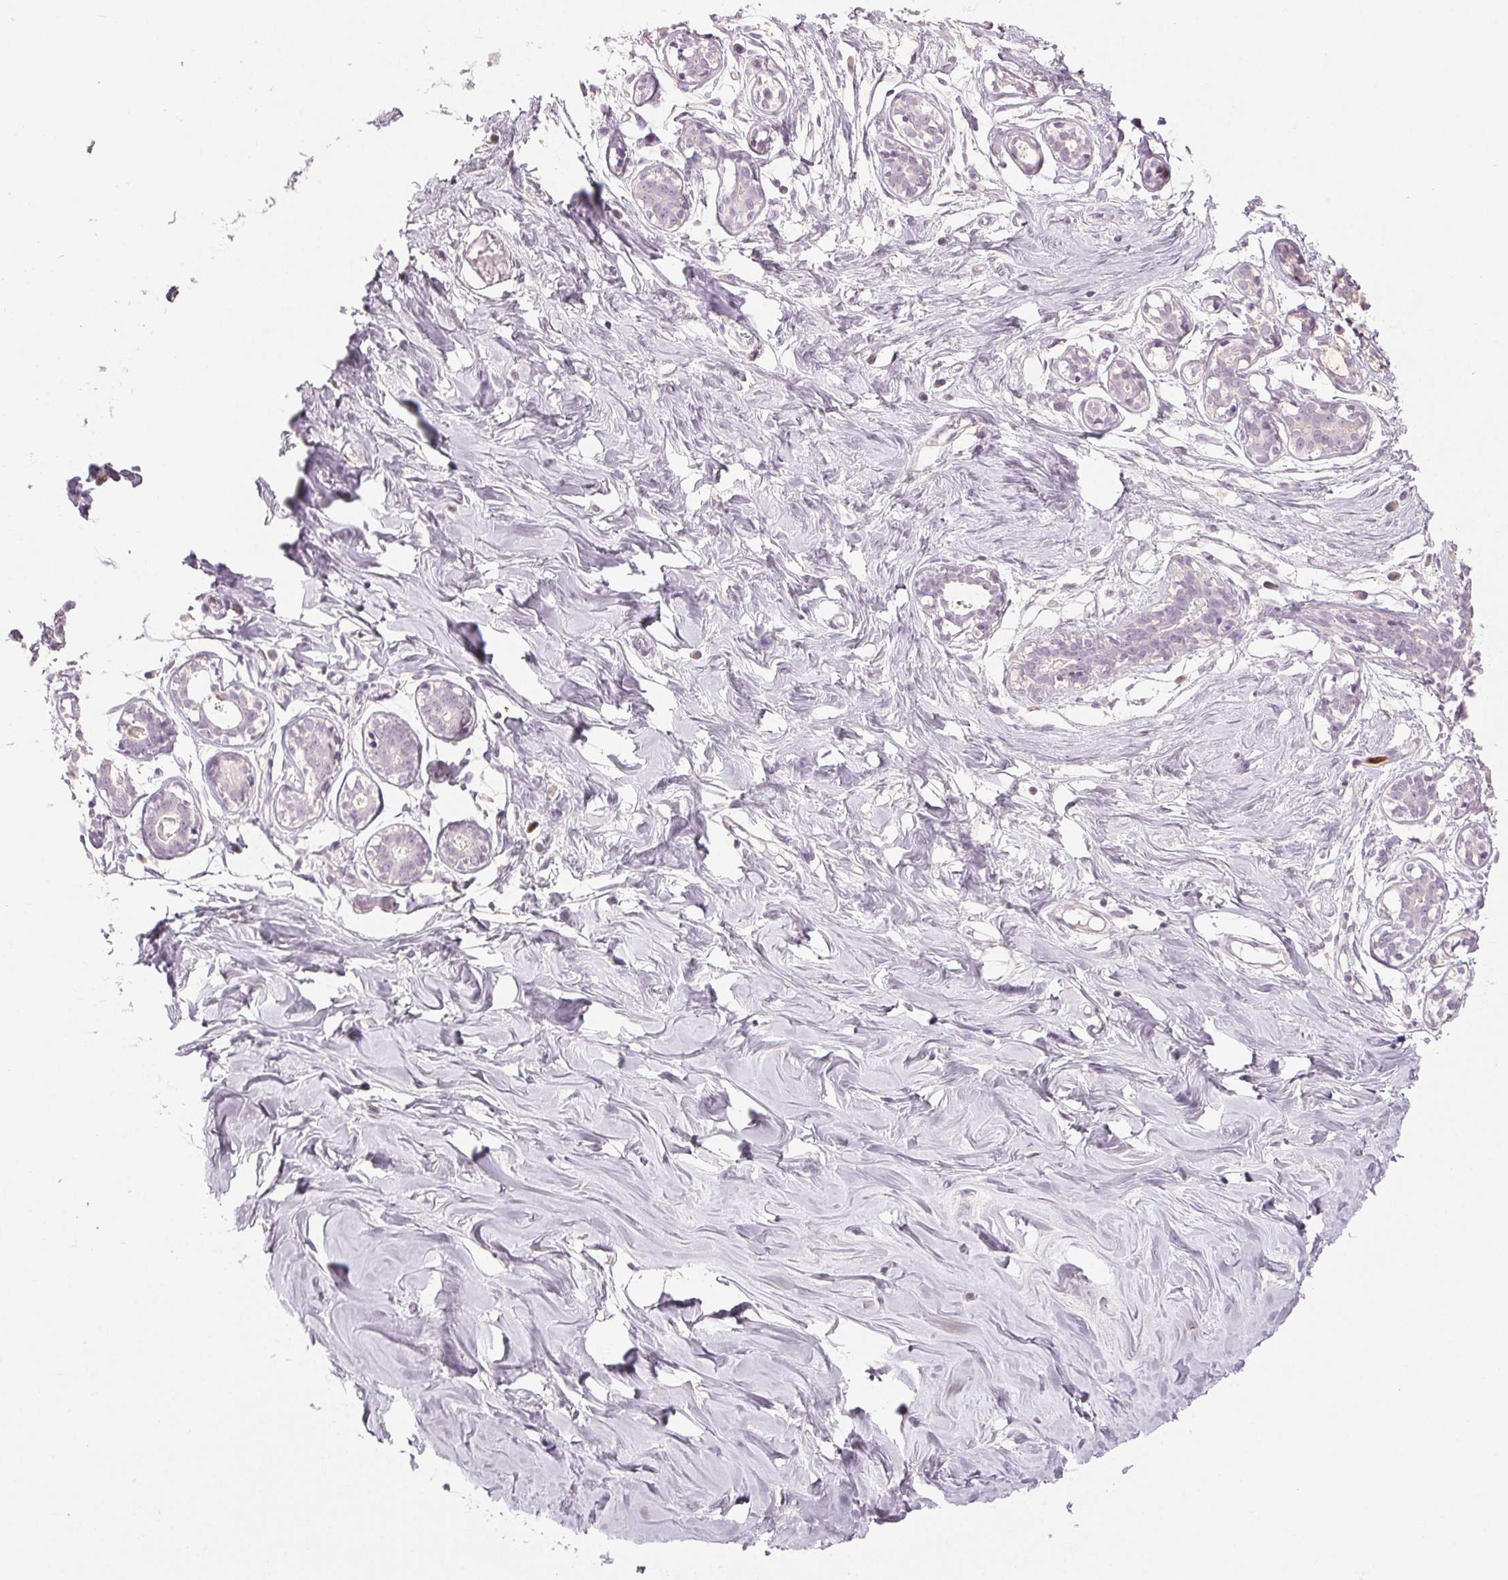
{"staining": {"intensity": "negative", "quantity": "none", "location": "none"}, "tissue": "breast", "cell_type": "Adipocytes", "image_type": "normal", "snomed": [{"axis": "morphology", "description": "Normal tissue, NOS"}, {"axis": "topography", "description": "Breast"}], "caption": "Breast was stained to show a protein in brown. There is no significant positivity in adipocytes. (Stains: DAB (3,3'-diaminobenzidine) IHC with hematoxylin counter stain, Microscopy: brightfield microscopy at high magnification).", "gene": "LTF", "patient": {"sex": "female", "age": 27}}